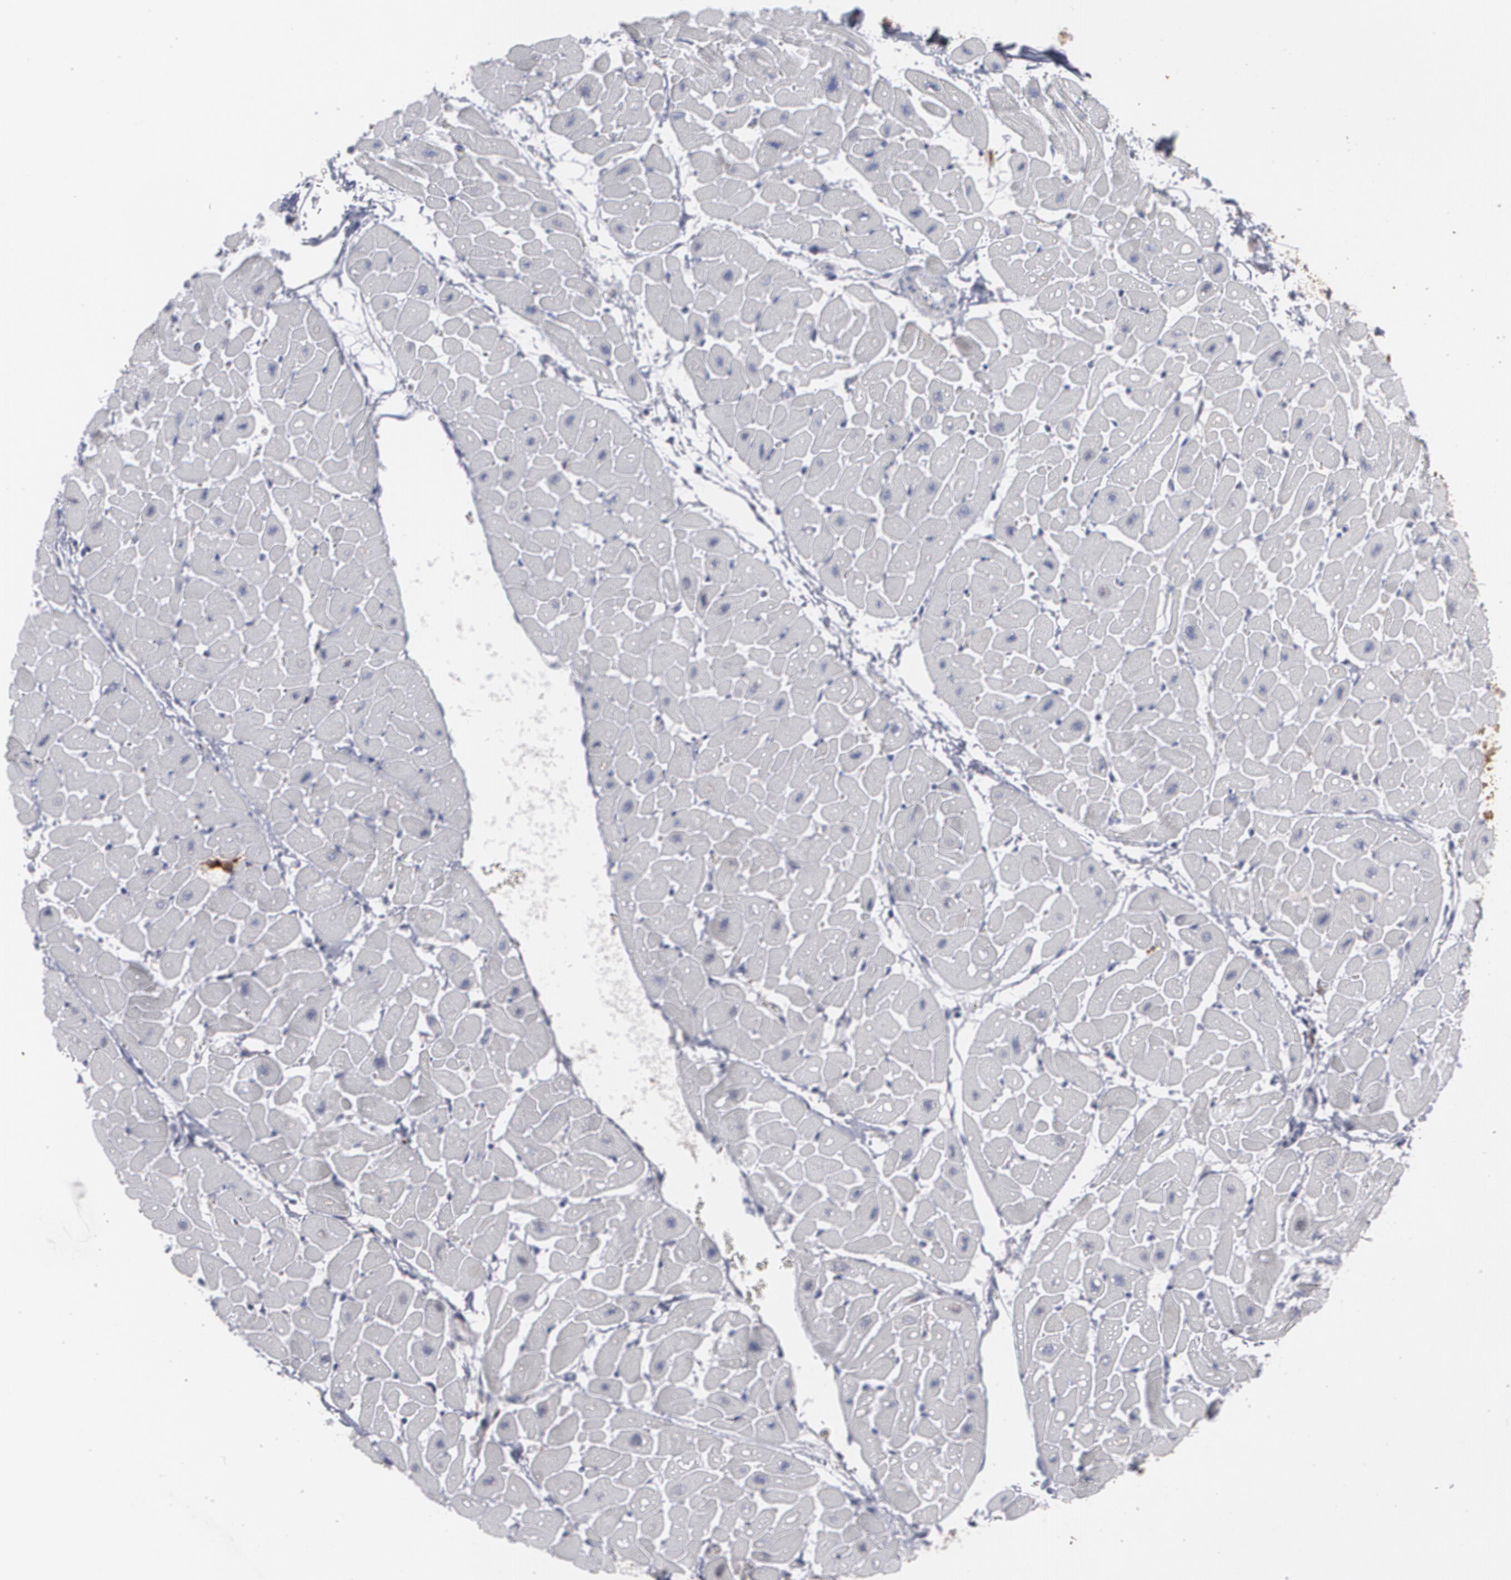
{"staining": {"intensity": "weak", "quantity": "<25%", "location": "nuclear"}, "tissue": "heart muscle", "cell_type": "Cardiomyocytes", "image_type": "normal", "snomed": [{"axis": "morphology", "description": "Normal tissue, NOS"}, {"axis": "topography", "description": "Heart"}], "caption": "High magnification brightfield microscopy of unremarkable heart muscle stained with DAB (brown) and counterstained with hematoxylin (blue): cardiomyocytes show no significant staining. (Immunohistochemistry, brightfield microscopy, high magnification).", "gene": "ODC1", "patient": {"sex": "male", "age": 45}}